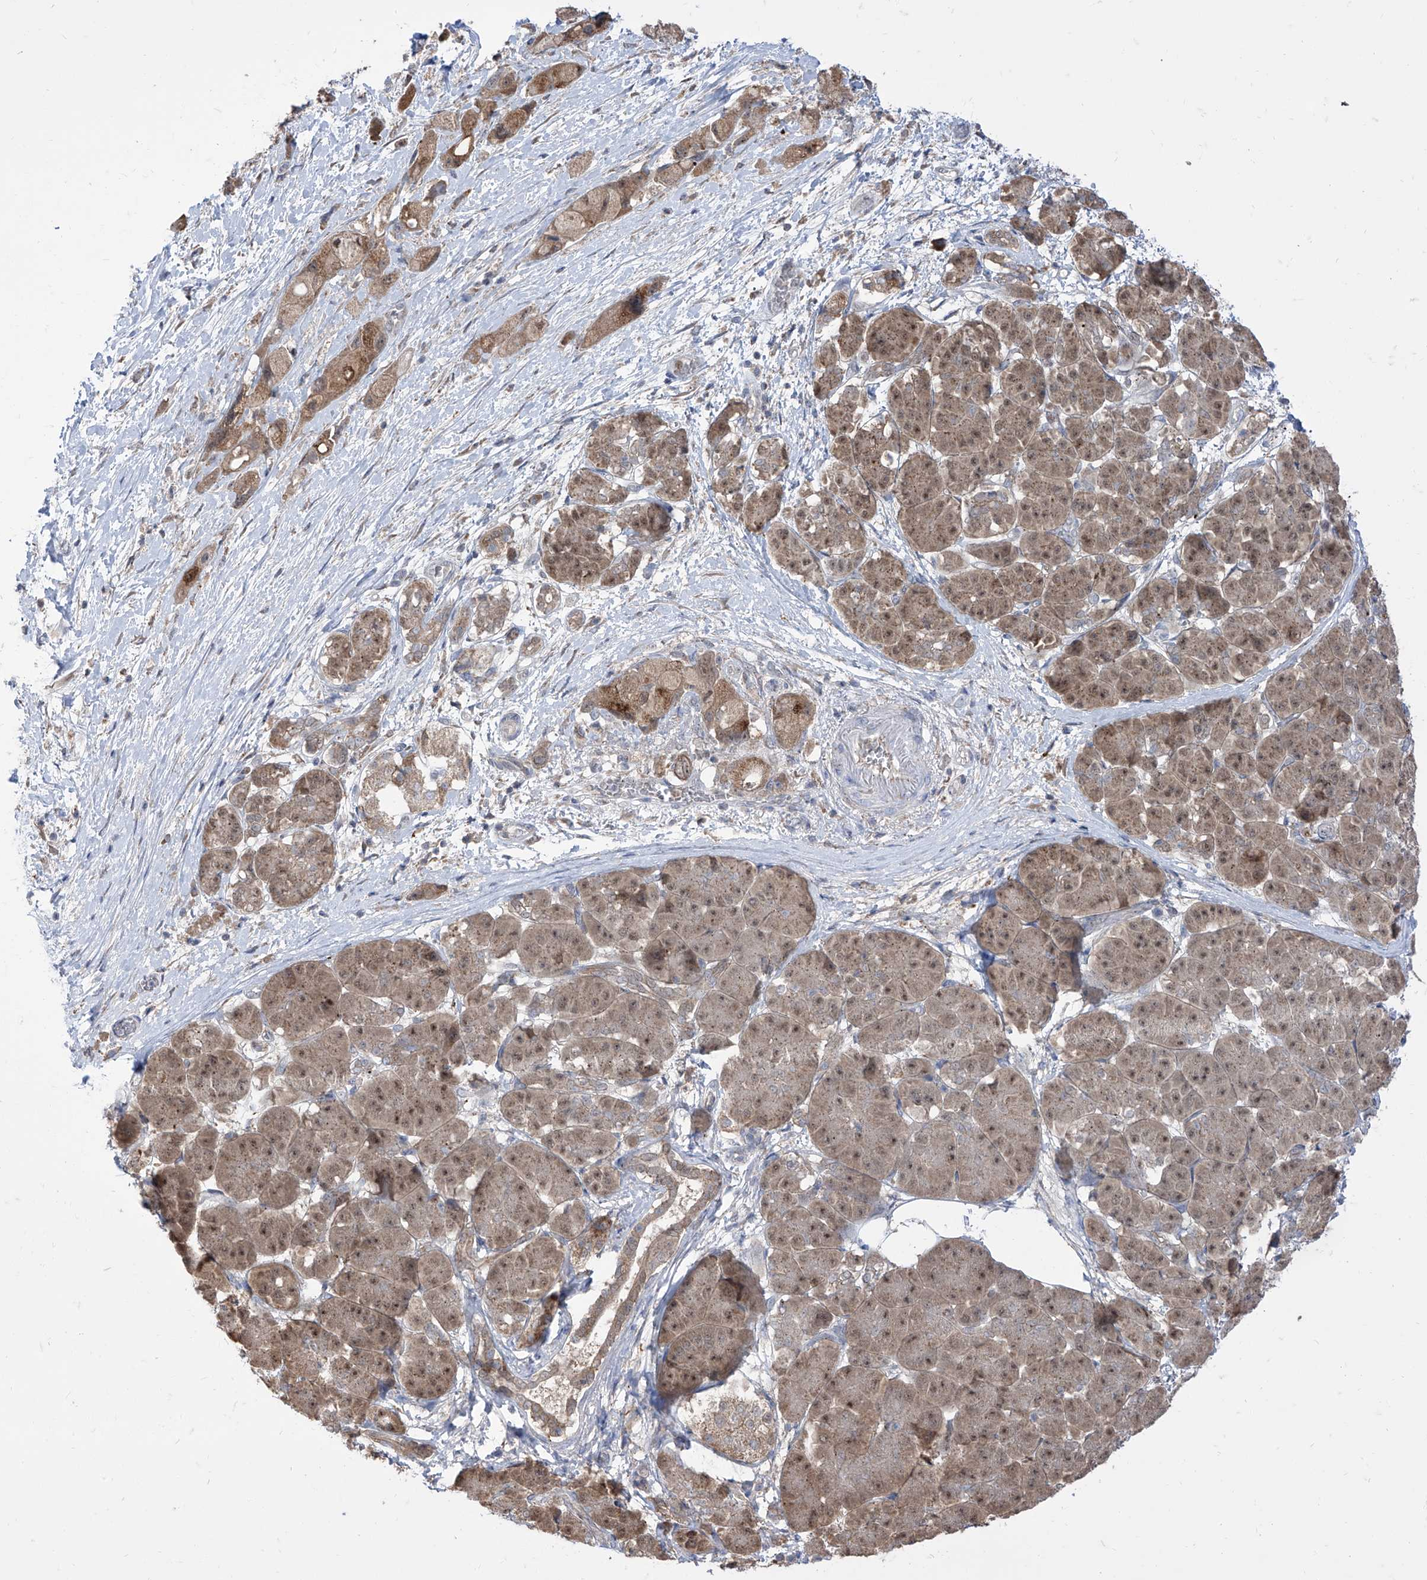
{"staining": {"intensity": "moderate", "quantity": ">75%", "location": "cytoplasmic/membranous"}, "tissue": "pancreatic cancer", "cell_type": "Tumor cells", "image_type": "cancer", "snomed": [{"axis": "morphology", "description": "Normal tissue, NOS"}, {"axis": "morphology", "description": "Adenocarcinoma, NOS"}, {"axis": "topography", "description": "Pancreas"}], "caption": "About >75% of tumor cells in pancreatic cancer display moderate cytoplasmic/membranous protein staining as visualized by brown immunohistochemical staining.", "gene": "BROX", "patient": {"sex": "female", "age": 68}}